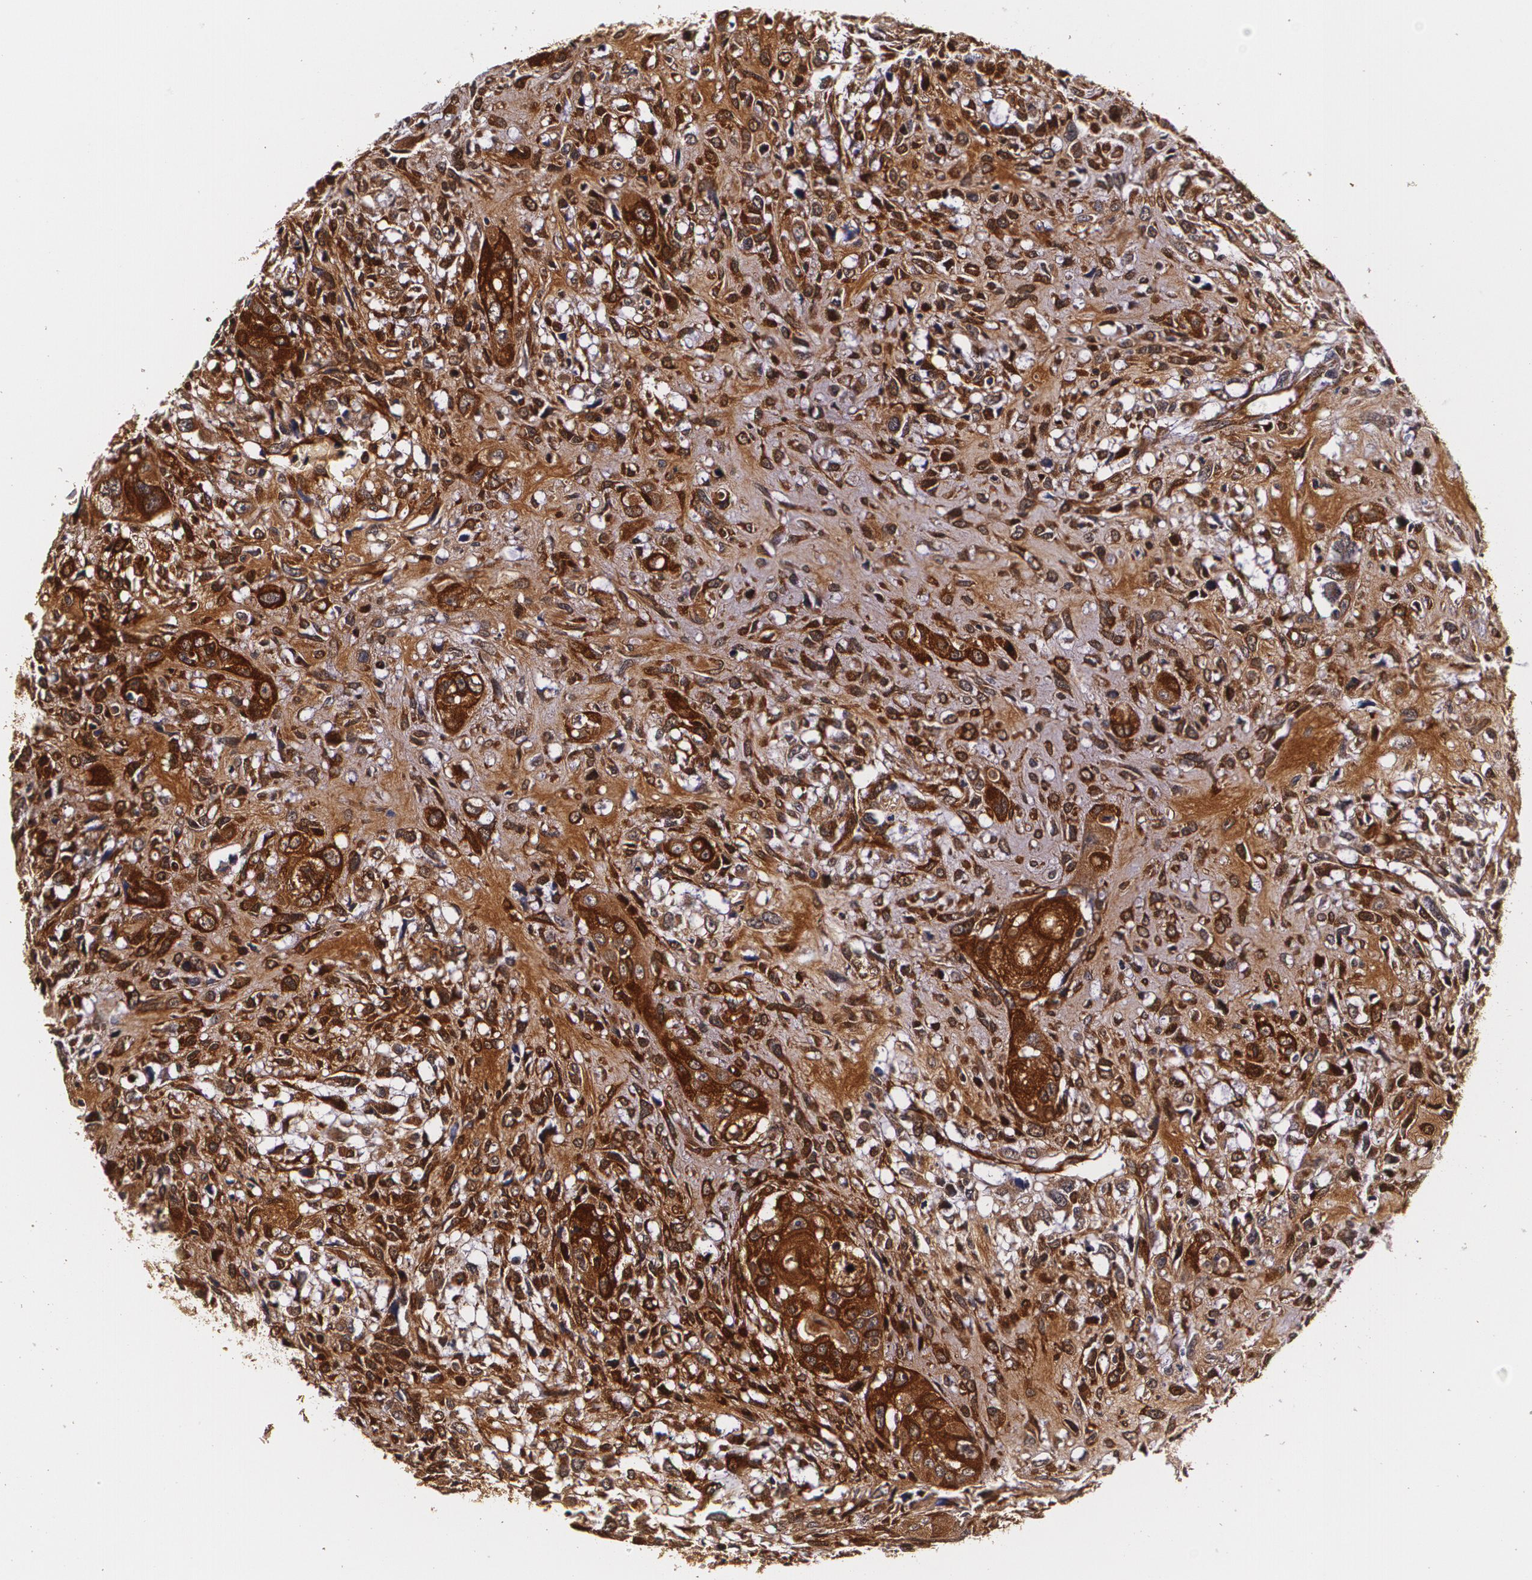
{"staining": {"intensity": "strong", "quantity": ">75%", "location": "cytoplasmic/membranous"}, "tissue": "head and neck cancer", "cell_type": "Tumor cells", "image_type": "cancer", "snomed": [{"axis": "morphology", "description": "Neoplasm, malignant, NOS"}, {"axis": "topography", "description": "Salivary gland"}, {"axis": "topography", "description": "Head-Neck"}], "caption": "Immunohistochemistry histopathology image of human head and neck cancer (neoplasm (malignant)) stained for a protein (brown), which demonstrates high levels of strong cytoplasmic/membranous positivity in approximately >75% of tumor cells.", "gene": "TTR", "patient": {"sex": "male", "age": 43}}